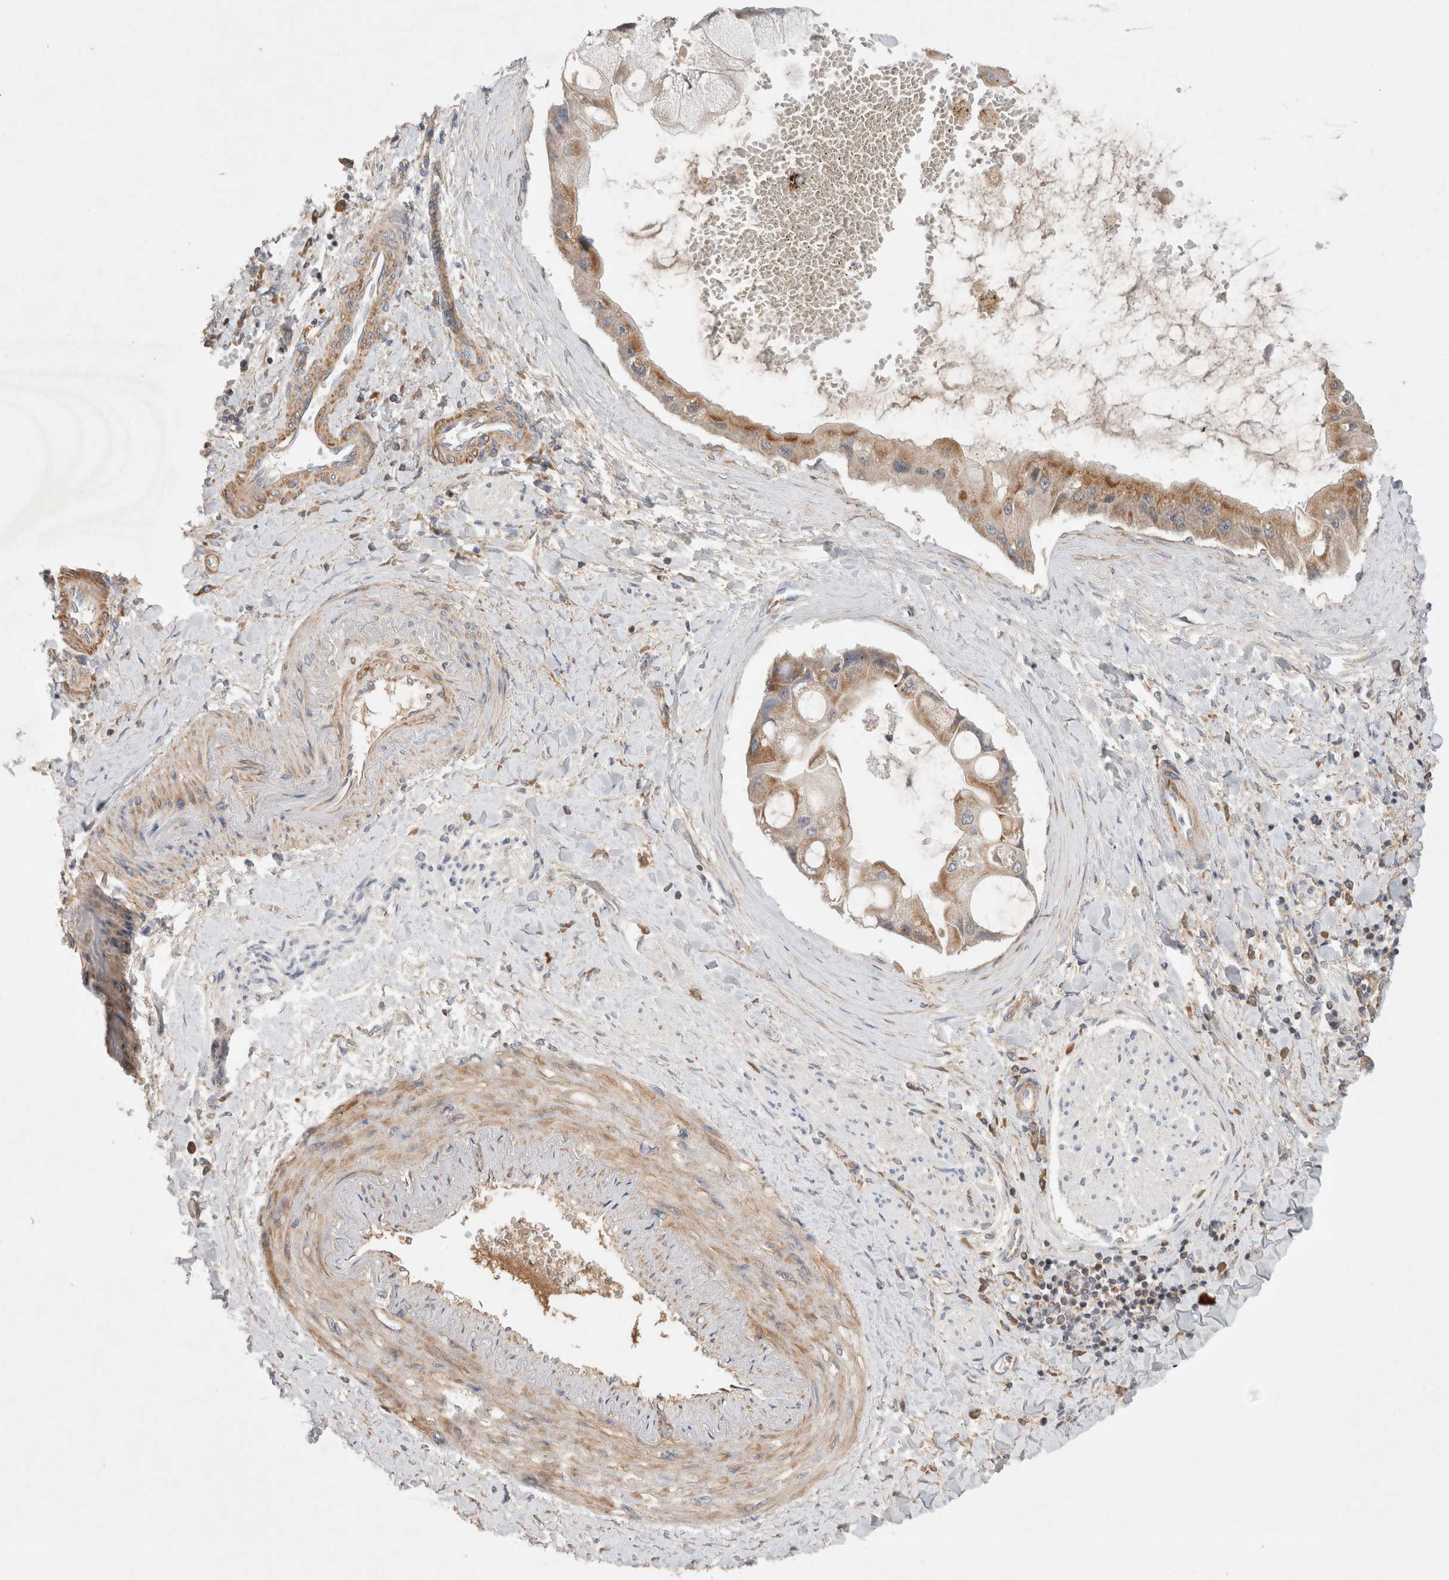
{"staining": {"intensity": "moderate", "quantity": ">75%", "location": "cytoplasmic/membranous"}, "tissue": "liver cancer", "cell_type": "Tumor cells", "image_type": "cancer", "snomed": [{"axis": "morphology", "description": "Cholangiocarcinoma"}, {"axis": "topography", "description": "Liver"}], "caption": "Human liver cancer stained with a protein marker shows moderate staining in tumor cells.", "gene": "MRPS28", "patient": {"sex": "male", "age": 50}}